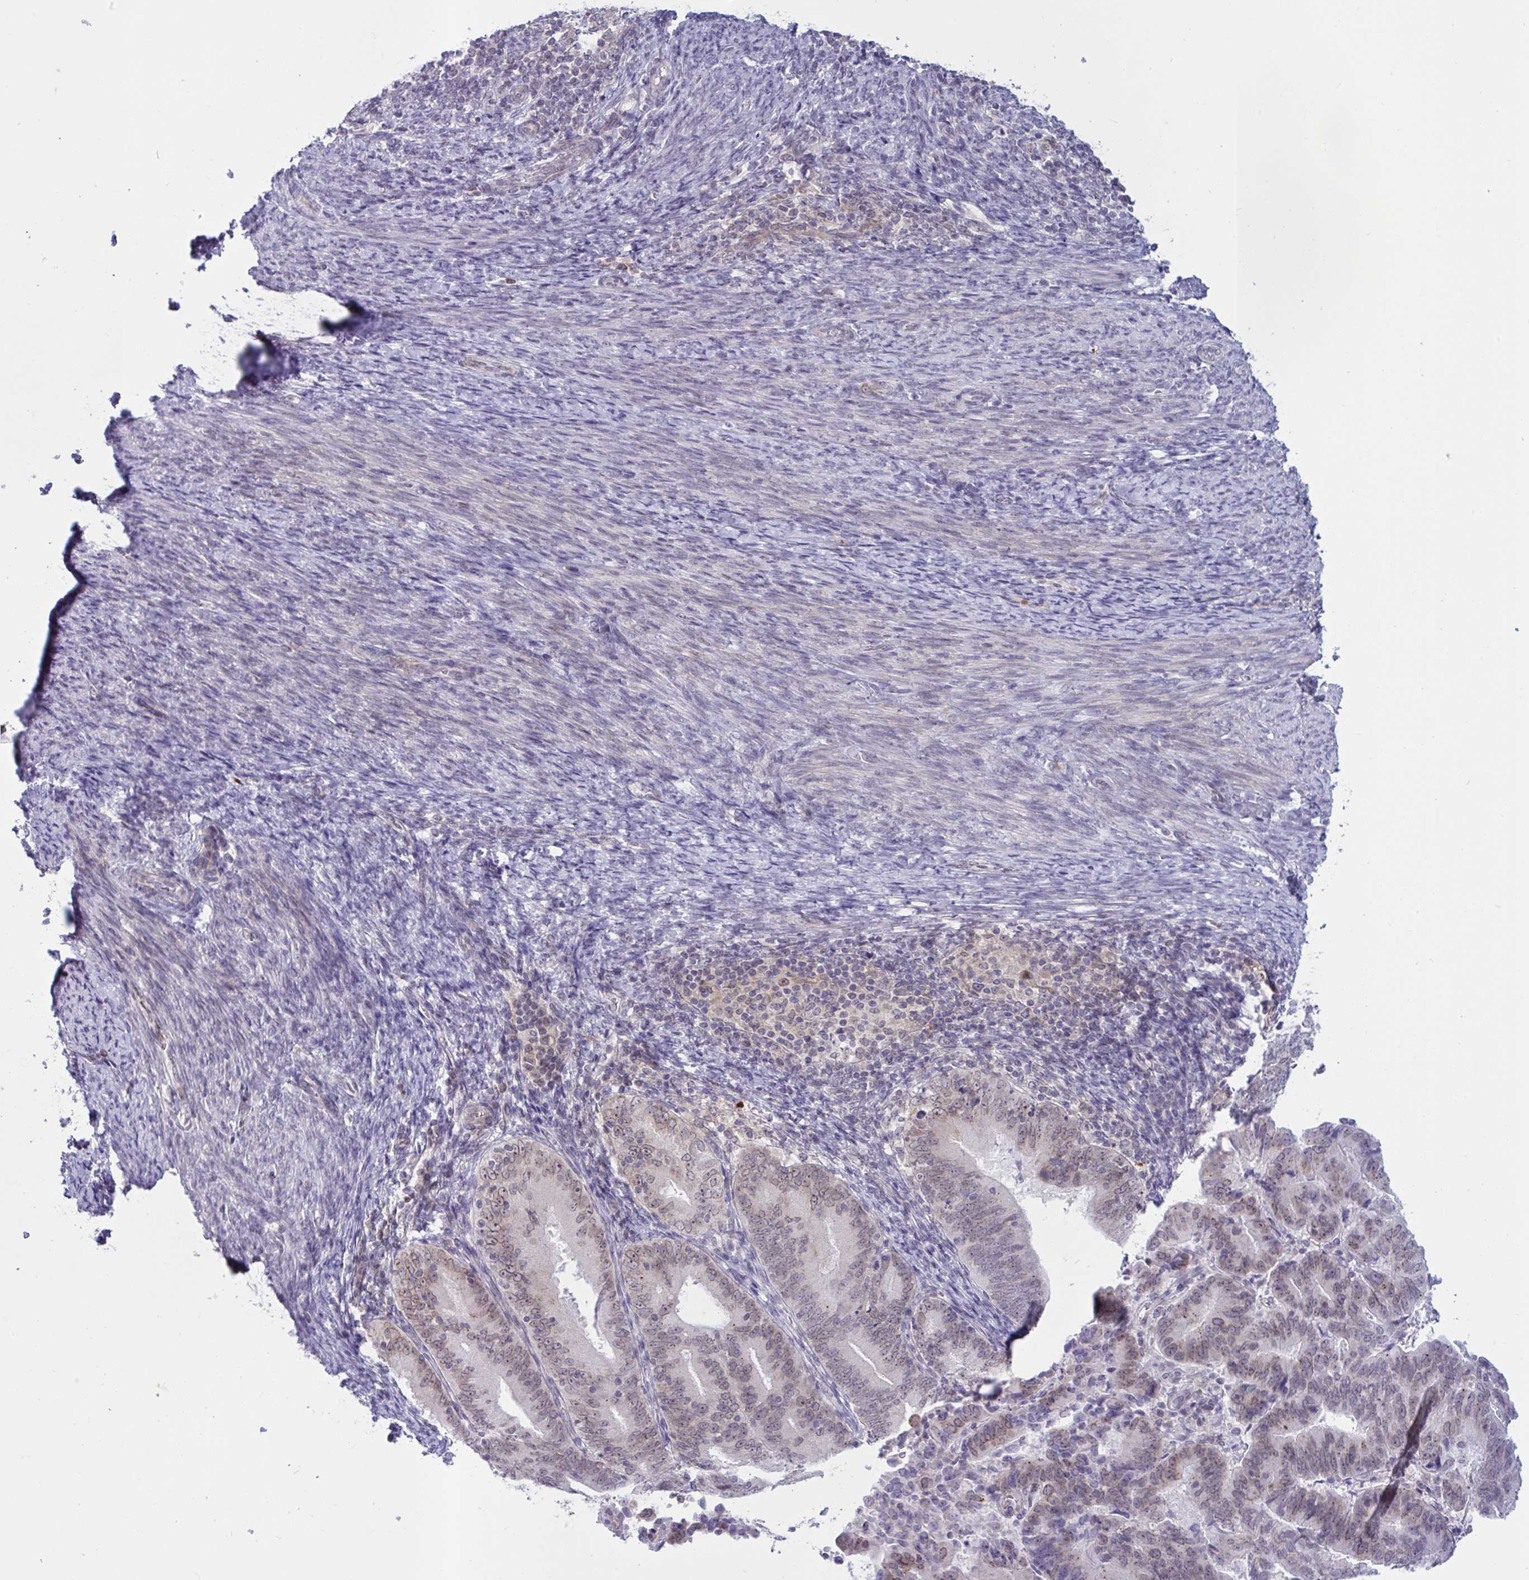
{"staining": {"intensity": "weak", "quantity": ">75%", "location": "cytoplasmic/membranous,nuclear"}, "tissue": "endometrial cancer", "cell_type": "Tumor cells", "image_type": "cancer", "snomed": [{"axis": "morphology", "description": "Adenocarcinoma, NOS"}, {"axis": "topography", "description": "Endometrium"}], "caption": "Tumor cells reveal low levels of weak cytoplasmic/membranous and nuclear expression in about >75% of cells in endometrial cancer (adenocarcinoma).", "gene": "DOCK11", "patient": {"sex": "female", "age": 70}}